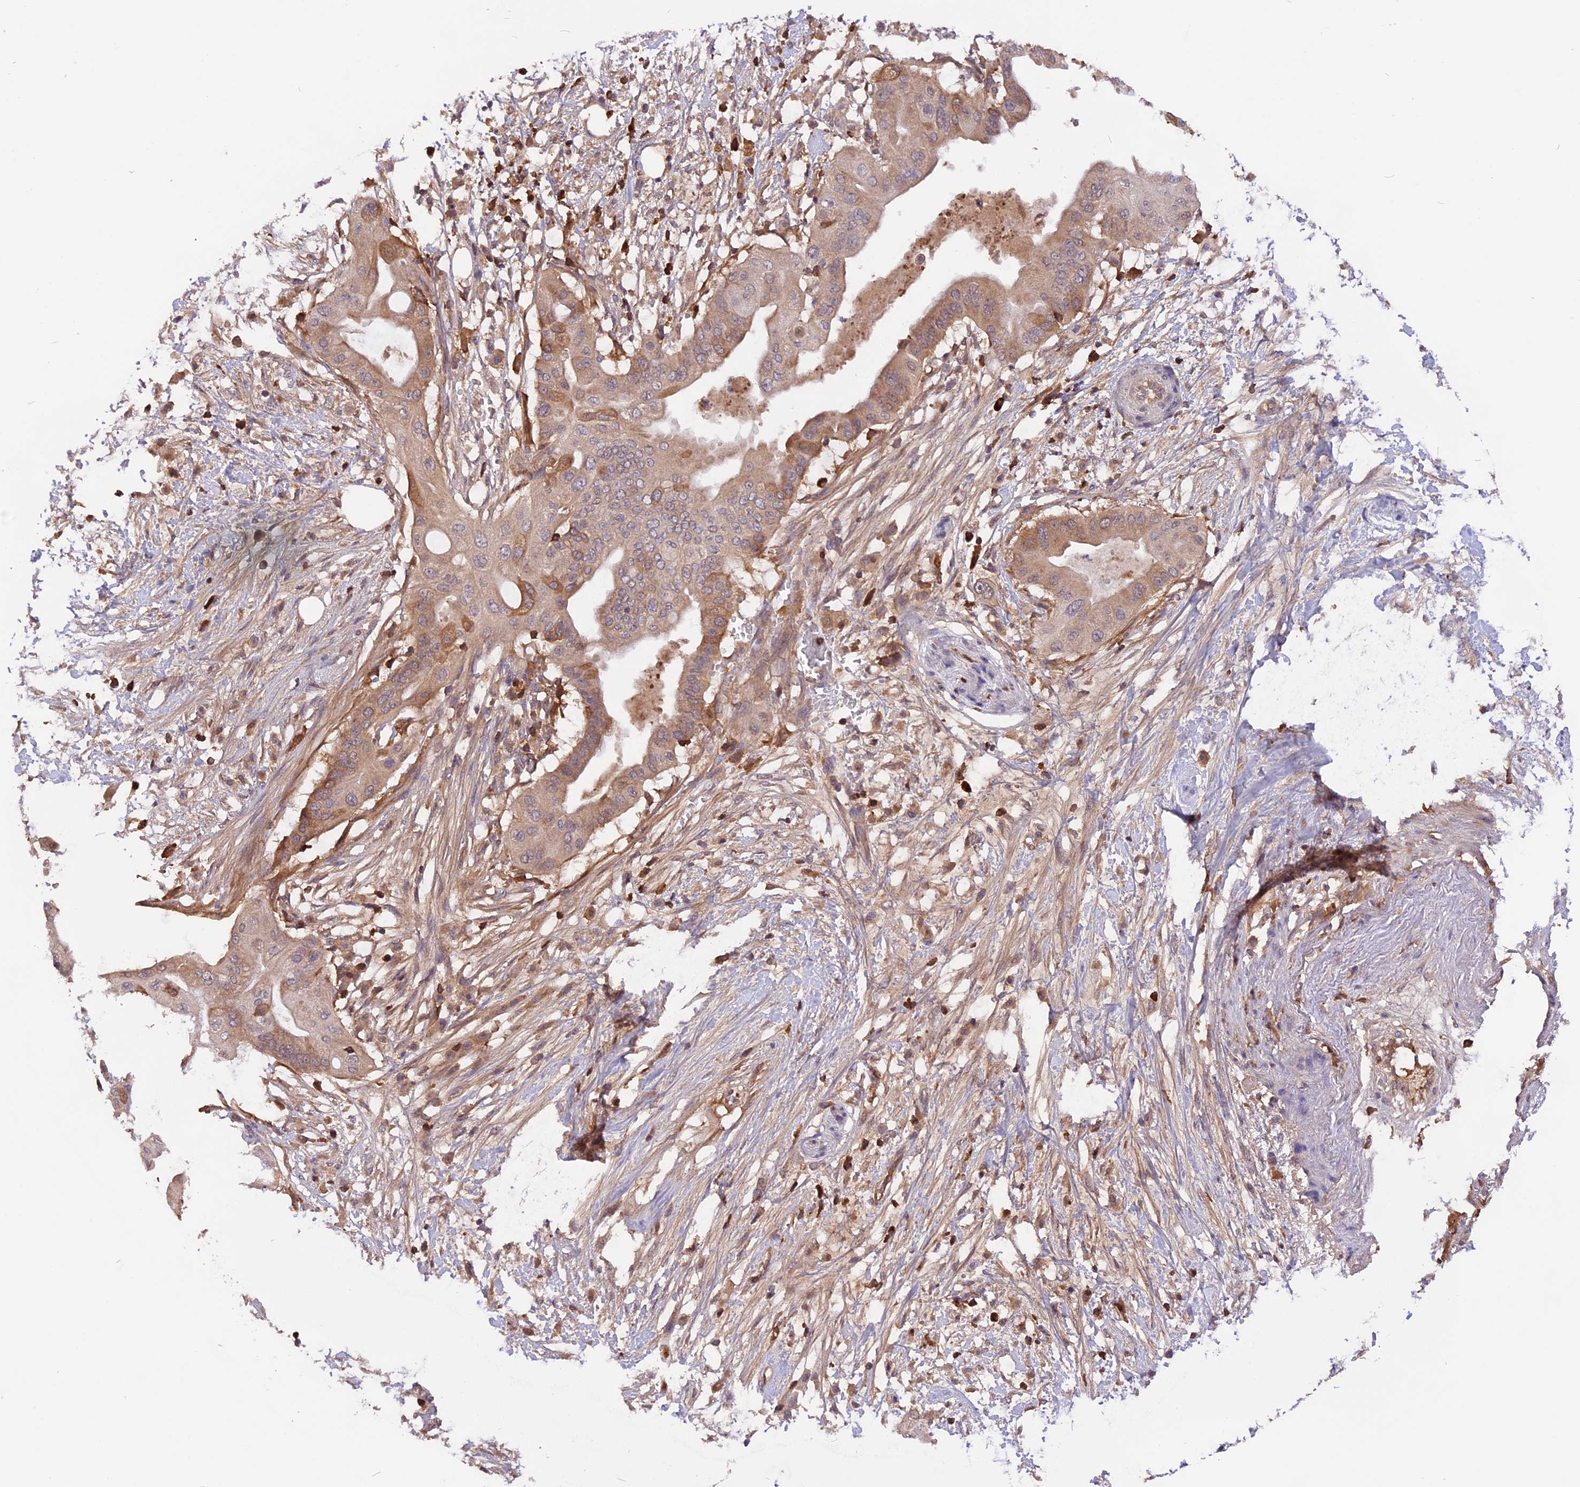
{"staining": {"intensity": "moderate", "quantity": "25%-75%", "location": "cytoplasmic/membranous"}, "tissue": "pancreatic cancer", "cell_type": "Tumor cells", "image_type": "cancer", "snomed": [{"axis": "morphology", "description": "Adenocarcinoma, NOS"}, {"axis": "topography", "description": "Pancreas"}], "caption": "Pancreatic cancer (adenocarcinoma) stained with a protein marker reveals moderate staining in tumor cells.", "gene": "MARK4", "patient": {"sex": "male", "age": 68}}